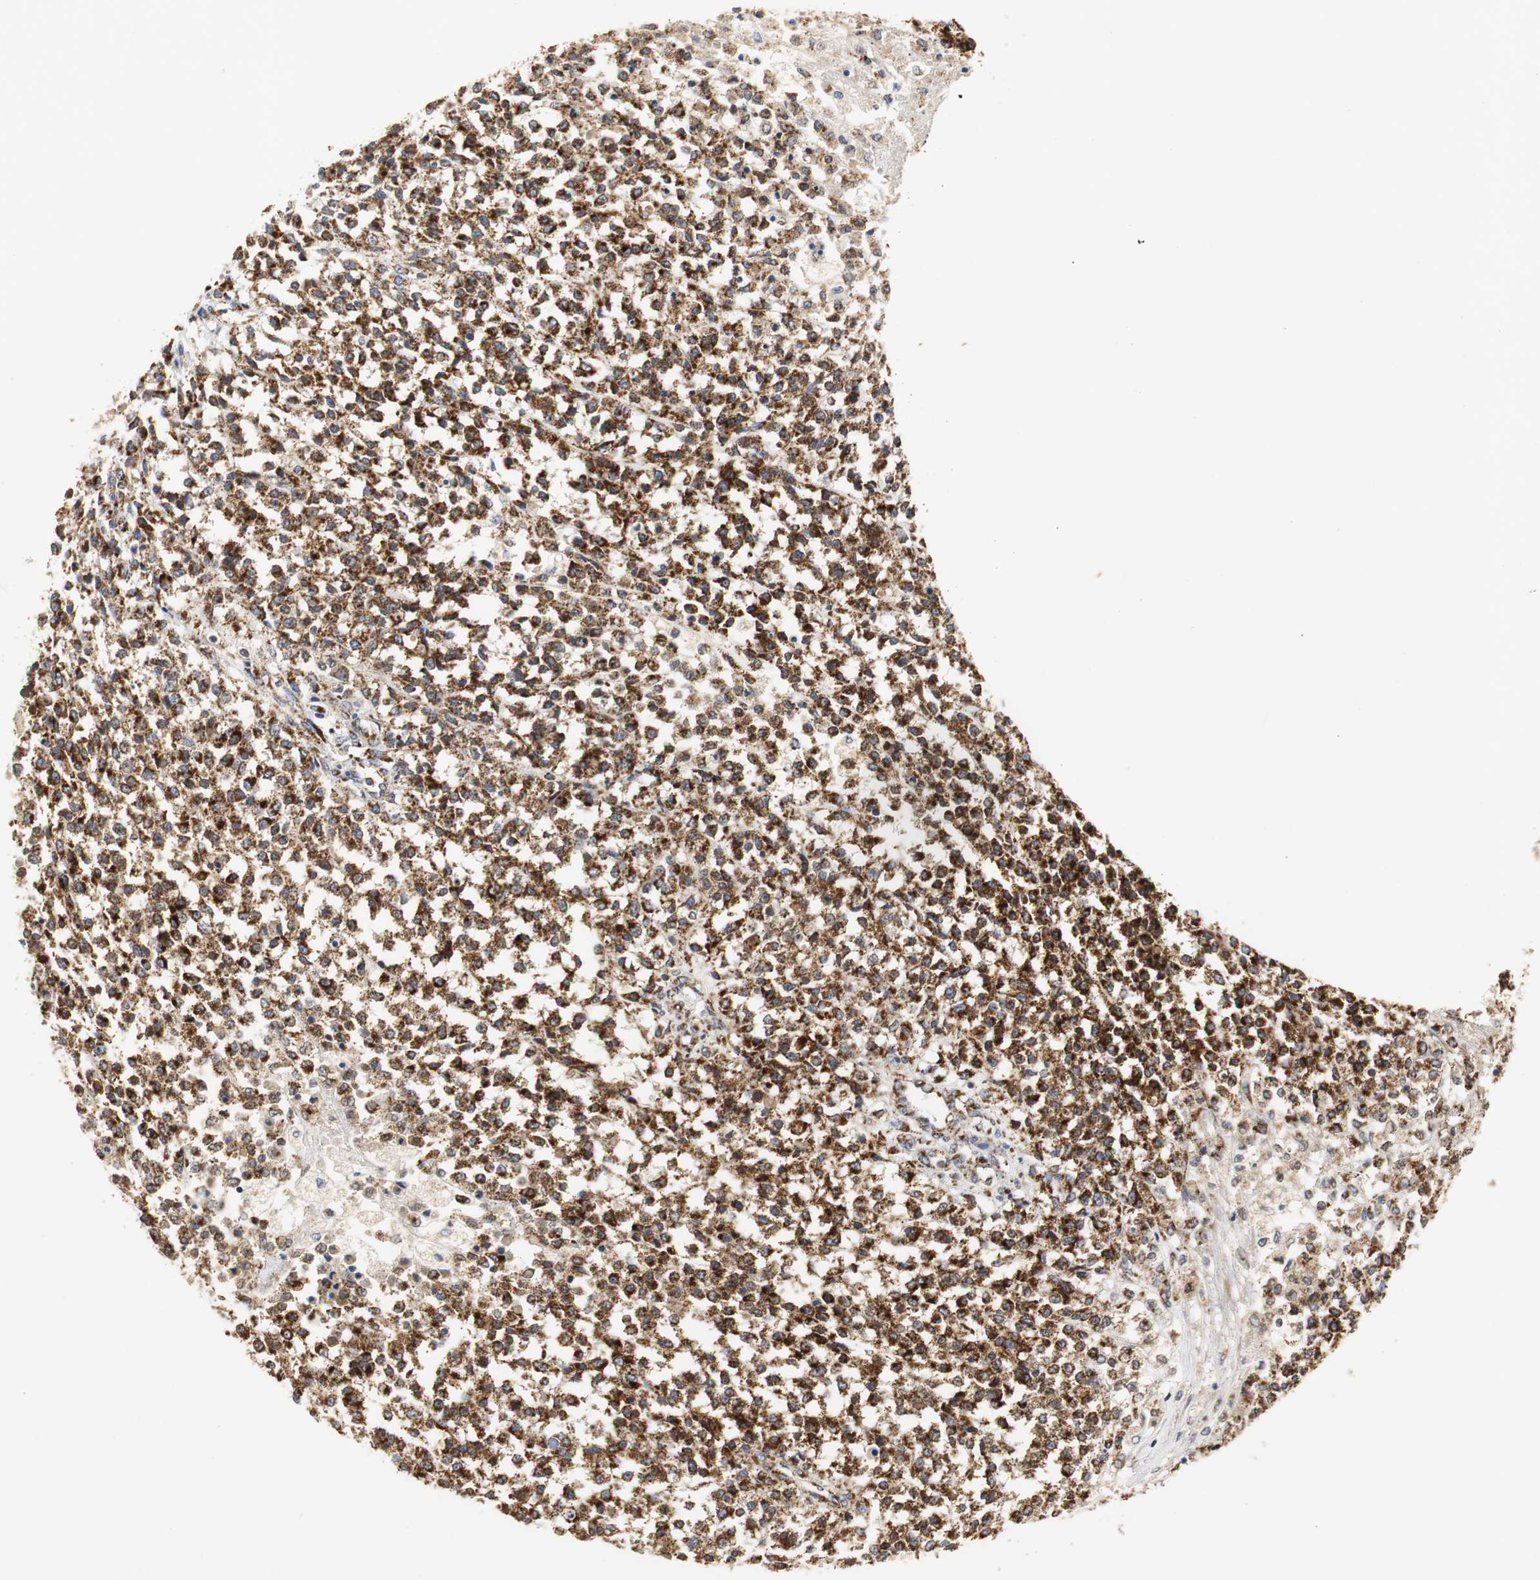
{"staining": {"intensity": "strong", "quantity": ">75%", "location": "cytoplasmic/membranous"}, "tissue": "testis cancer", "cell_type": "Tumor cells", "image_type": "cancer", "snomed": [{"axis": "morphology", "description": "Seminoma, NOS"}, {"axis": "topography", "description": "Testis"}], "caption": "Protein staining exhibits strong cytoplasmic/membranous expression in about >75% of tumor cells in testis cancer (seminoma). (DAB = brown stain, brightfield microscopy at high magnification).", "gene": "HSD17B10", "patient": {"sex": "male", "age": 59}}